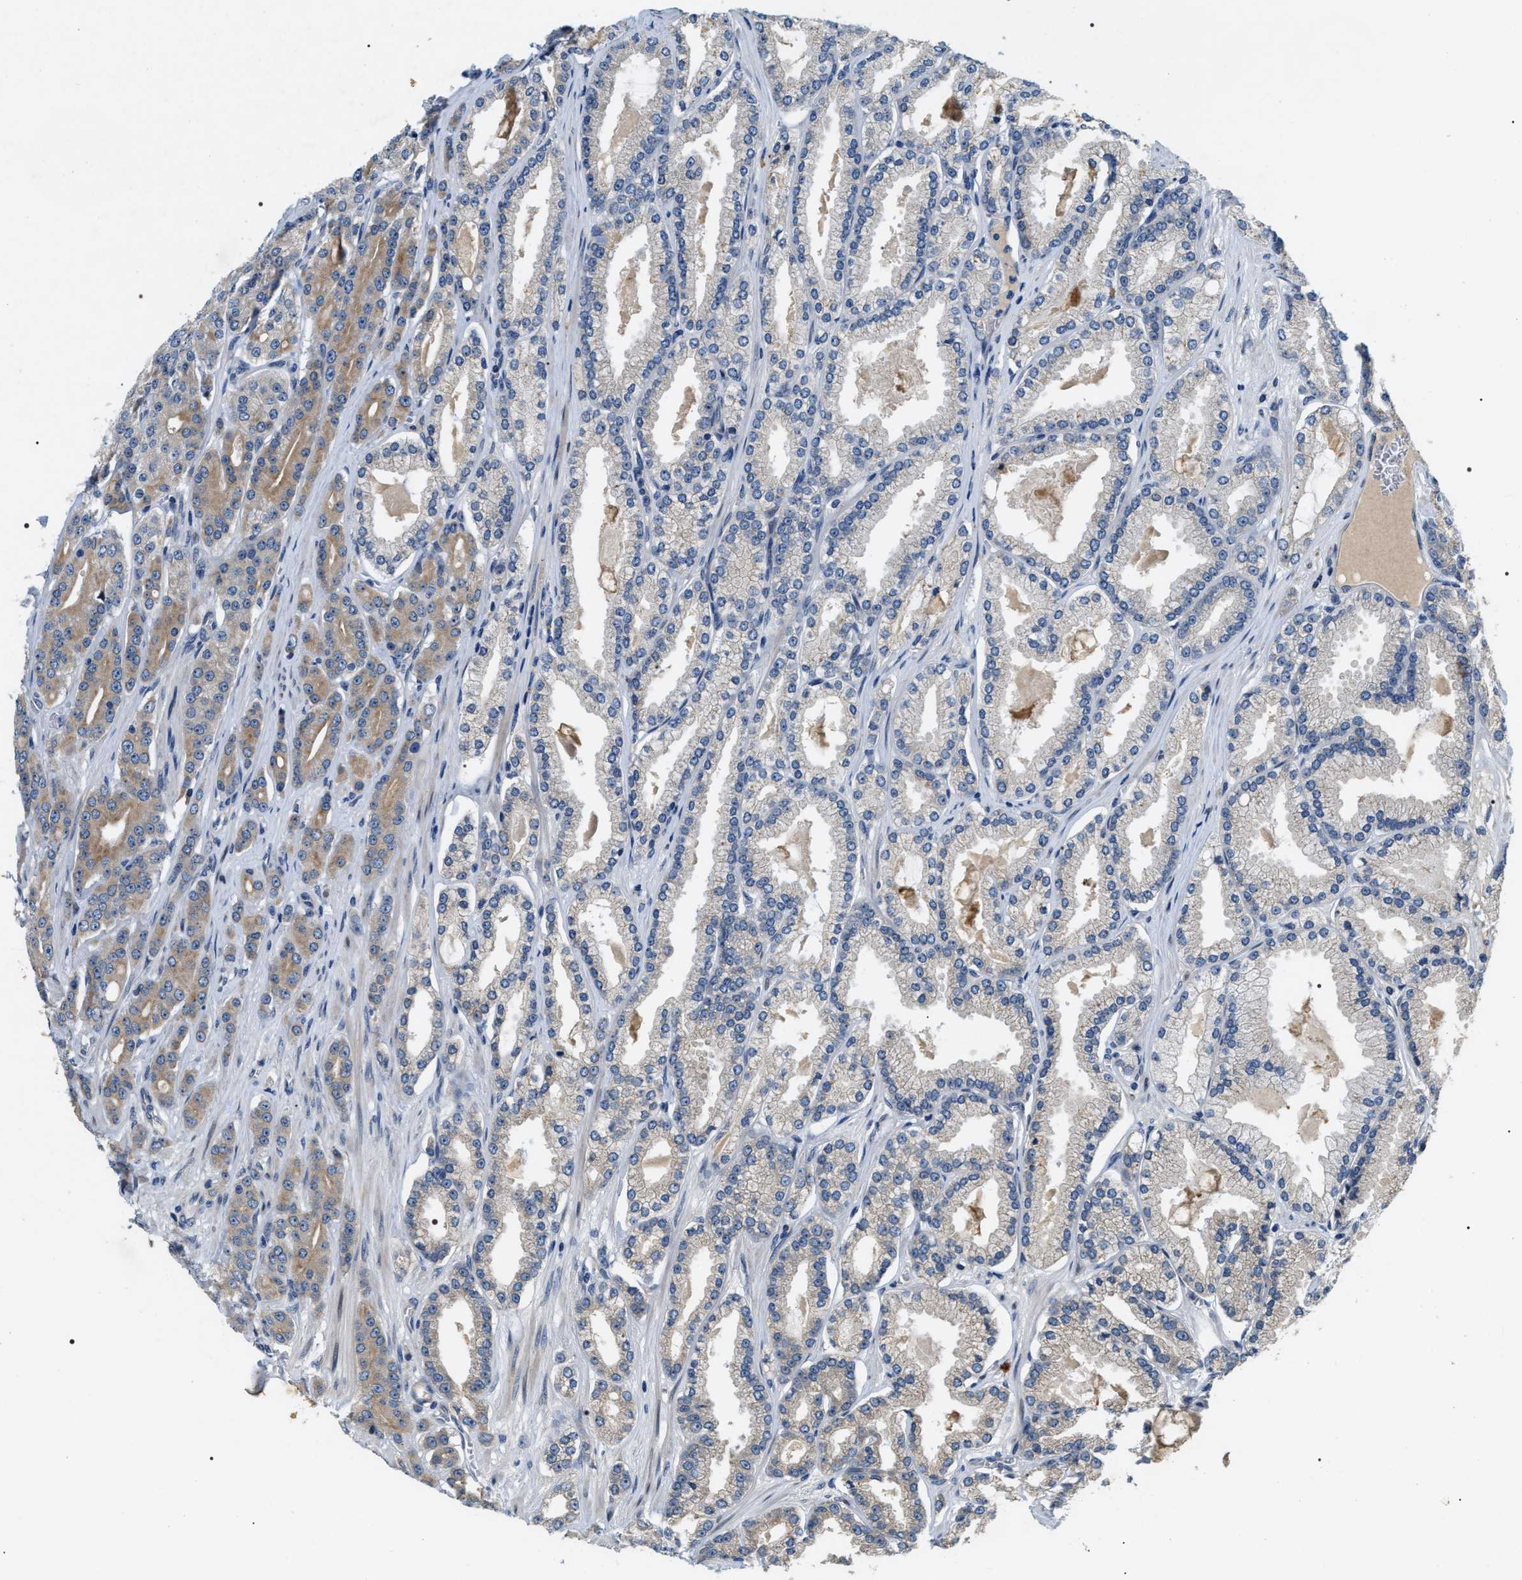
{"staining": {"intensity": "moderate", "quantity": "<25%", "location": "cytoplasmic/membranous"}, "tissue": "prostate cancer", "cell_type": "Tumor cells", "image_type": "cancer", "snomed": [{"axis": "morphology", "description": "Adenocarcinoma, High grade"}, {"axis": "topography", "description": "Prostate"}], "caption": "An IHC photomicrograph of tumor tissue is shown. Protein staining in brown shows moderate cytoplasmic/membranous positivity in prostate cancer within tumor cells.", "gene": "IFT81", "patient": {"sex": "male", "age": 71}}